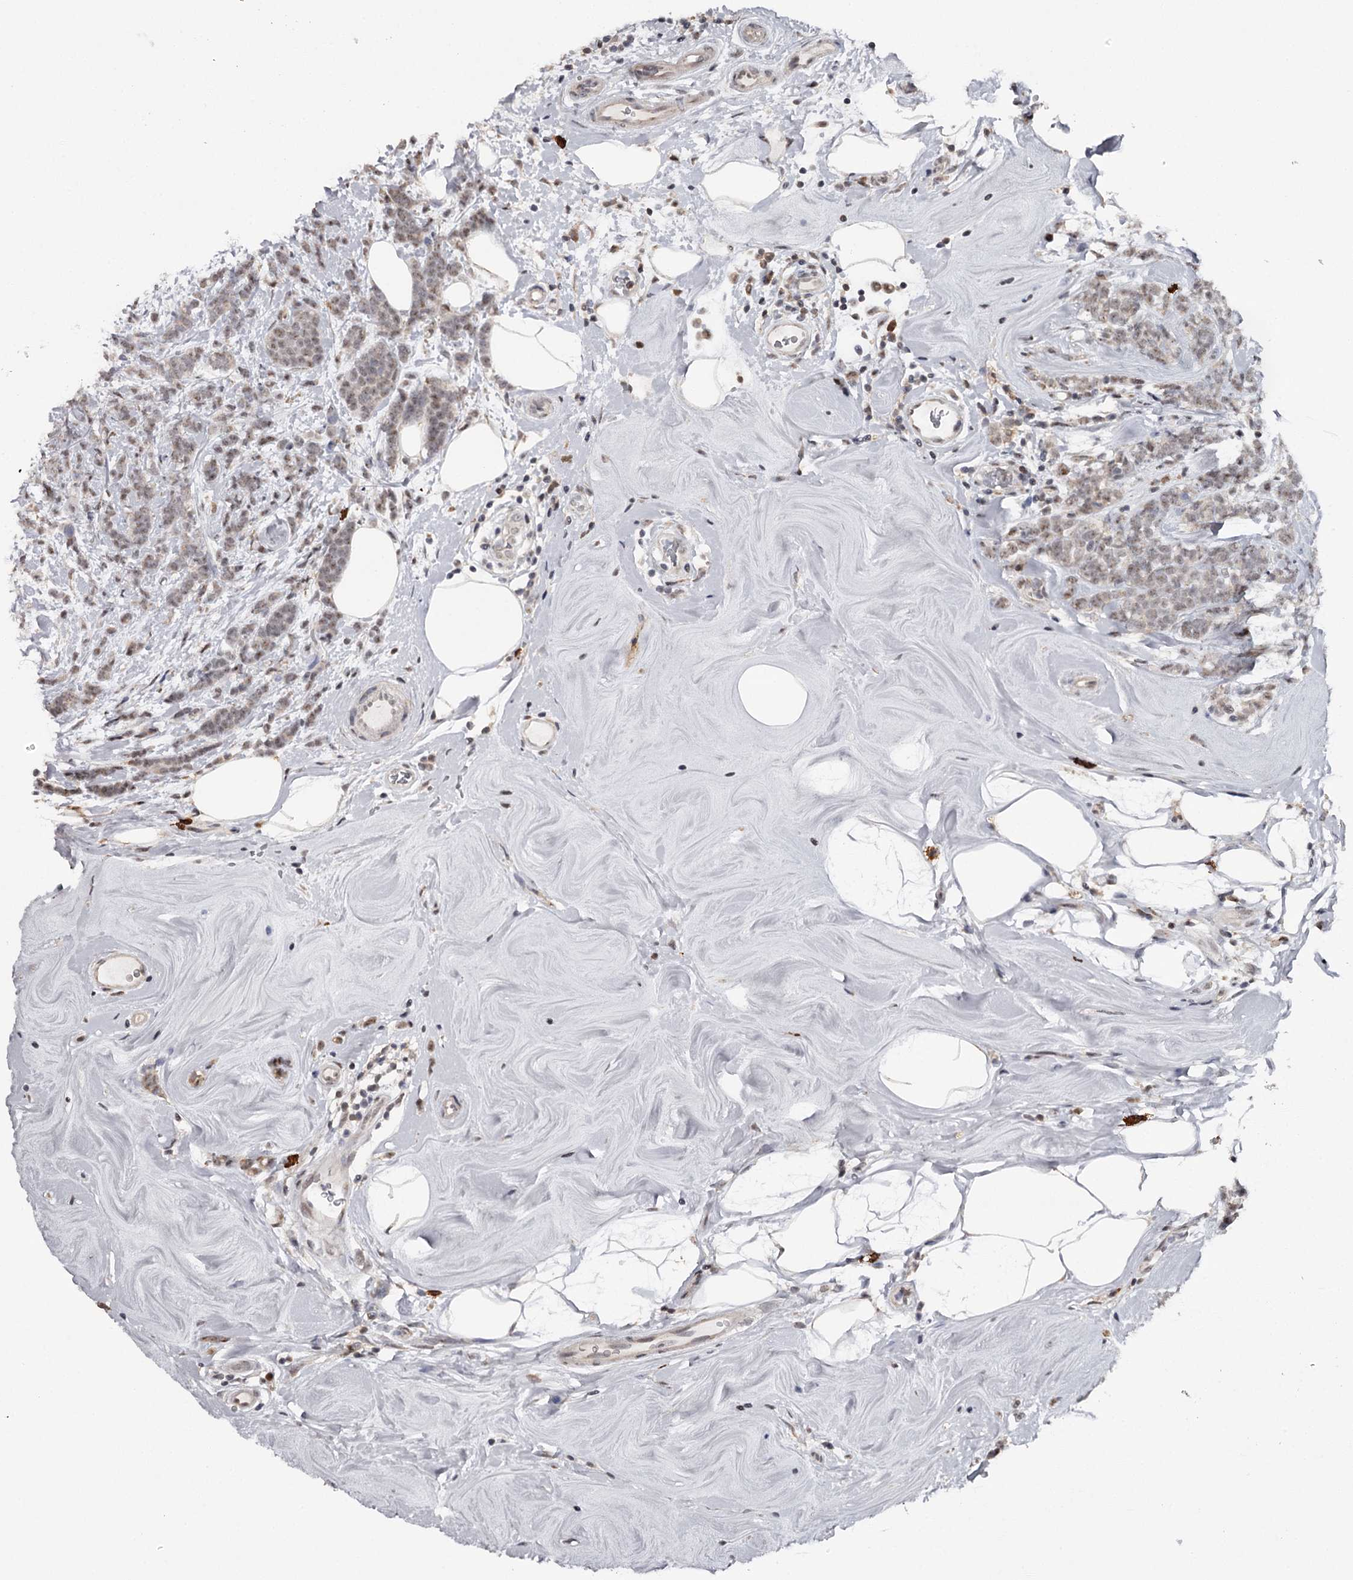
{"staining": {"intensity": "weak", "quantity": ">75%", "location": "nuclear"}, "tissue": "breast cancer", "cell_type": "Tumor cells", "image_type": "cancer", "snomed": [{"axis": "morphology", "description": "Lobular carcinoma"}, {"axis": "topography", "description": "Breast"}], "caption": "A brown stain shows weak nuclear staining of a protein in human breast cancer (lobular carcinoma) tumor cells.", "gene": "GTSF1", "patient": {"sex": "female", "age": 58}}